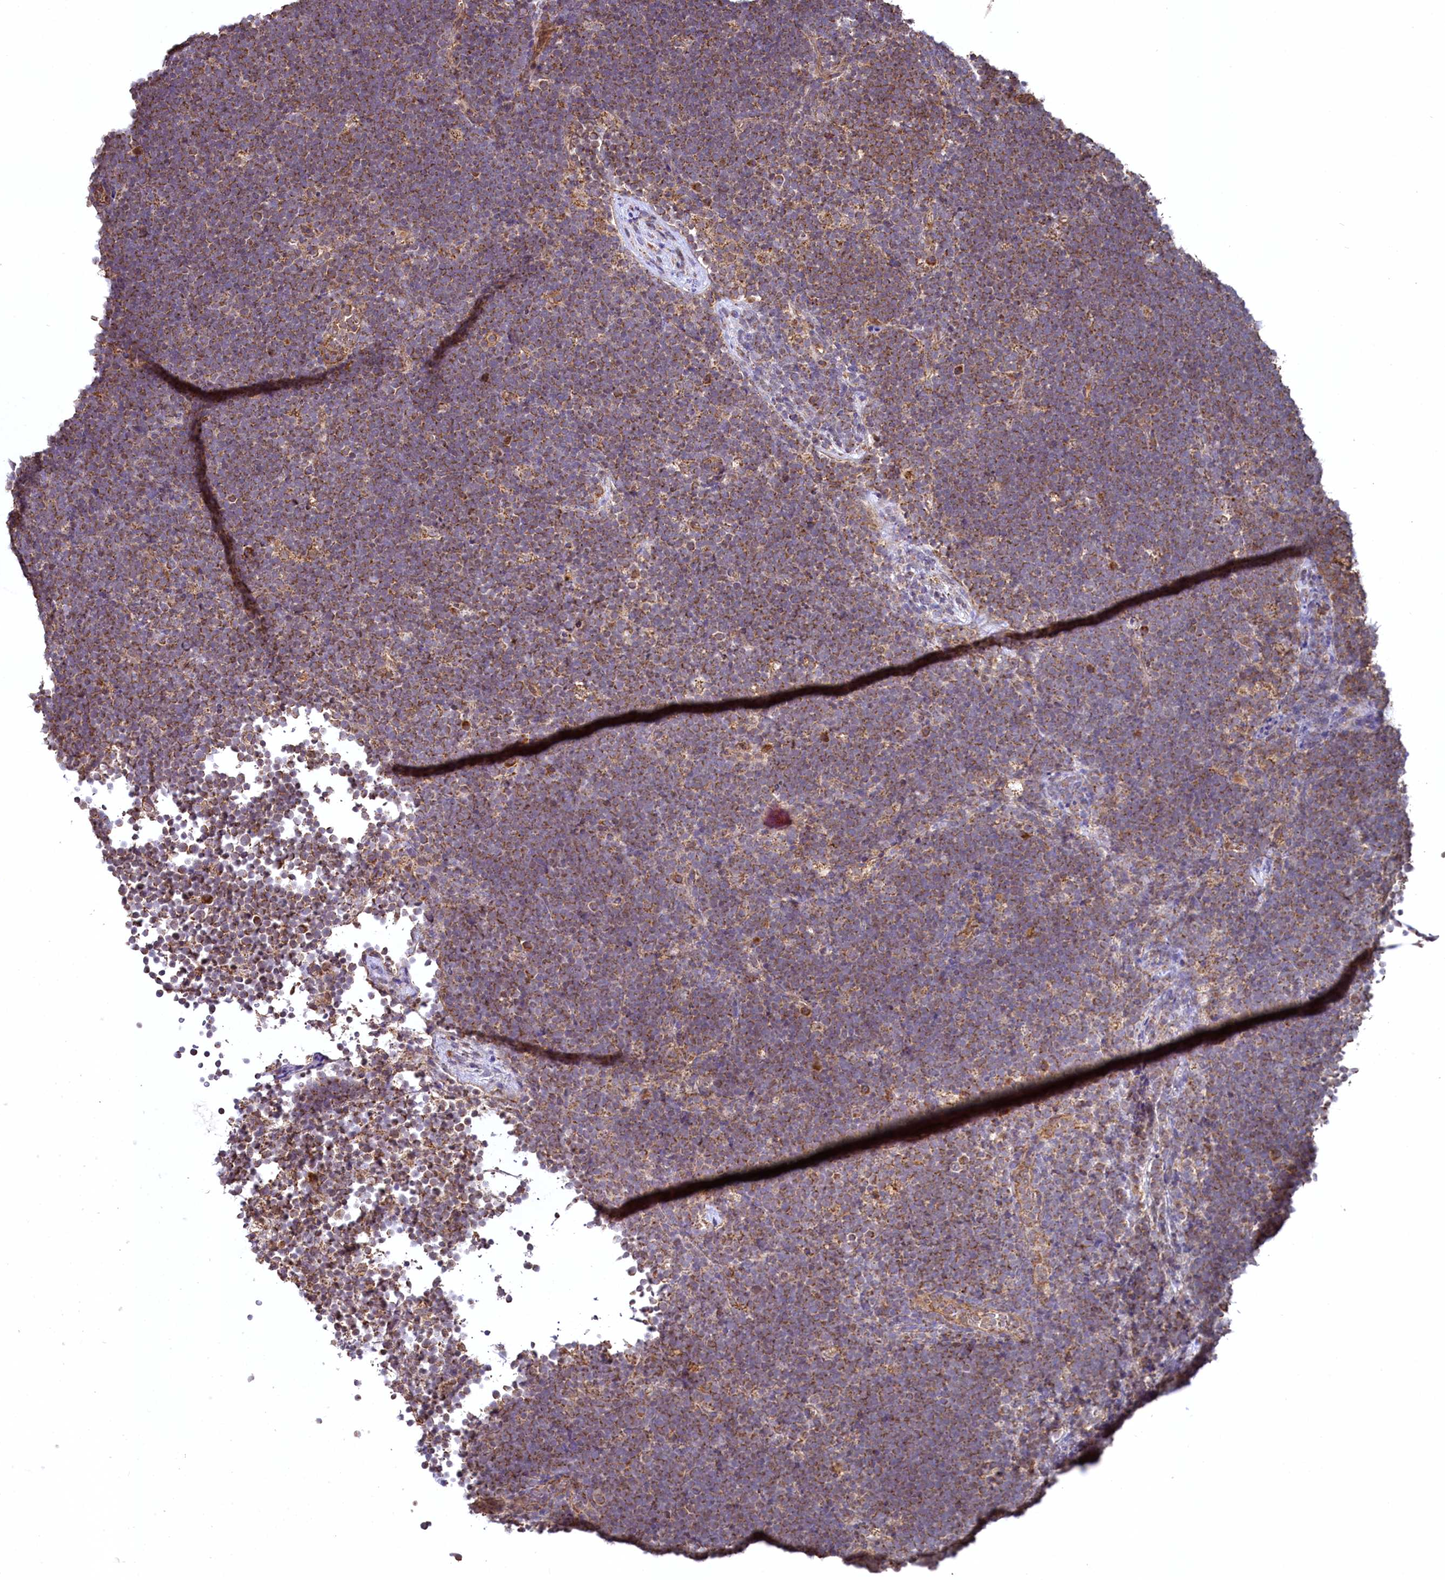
{"staining": {"intensity": "moderate", "quantity": ">75%", "location": "cytoplasmic/membranous"}, "tissue": "lymphoma", "cell_type": "Tumor cells", "image_type": "cancer", "snomed": [{"axis": "morphology", "description": "Malignant lymphoma, non-Hodgkin's type, High grade"}, {"axis": "topography", "description": "Lymph node"}], "caption": "Immunohistochemical staining of human high-grade malignant lymphoma, non-Hodgkin's type shows medium levels of moderate cytoplasmic/membranous protein expression in approximately >75% of tumor cells.", "gene": "METTL4", "patient": {"sex": "male", "age": 13}}